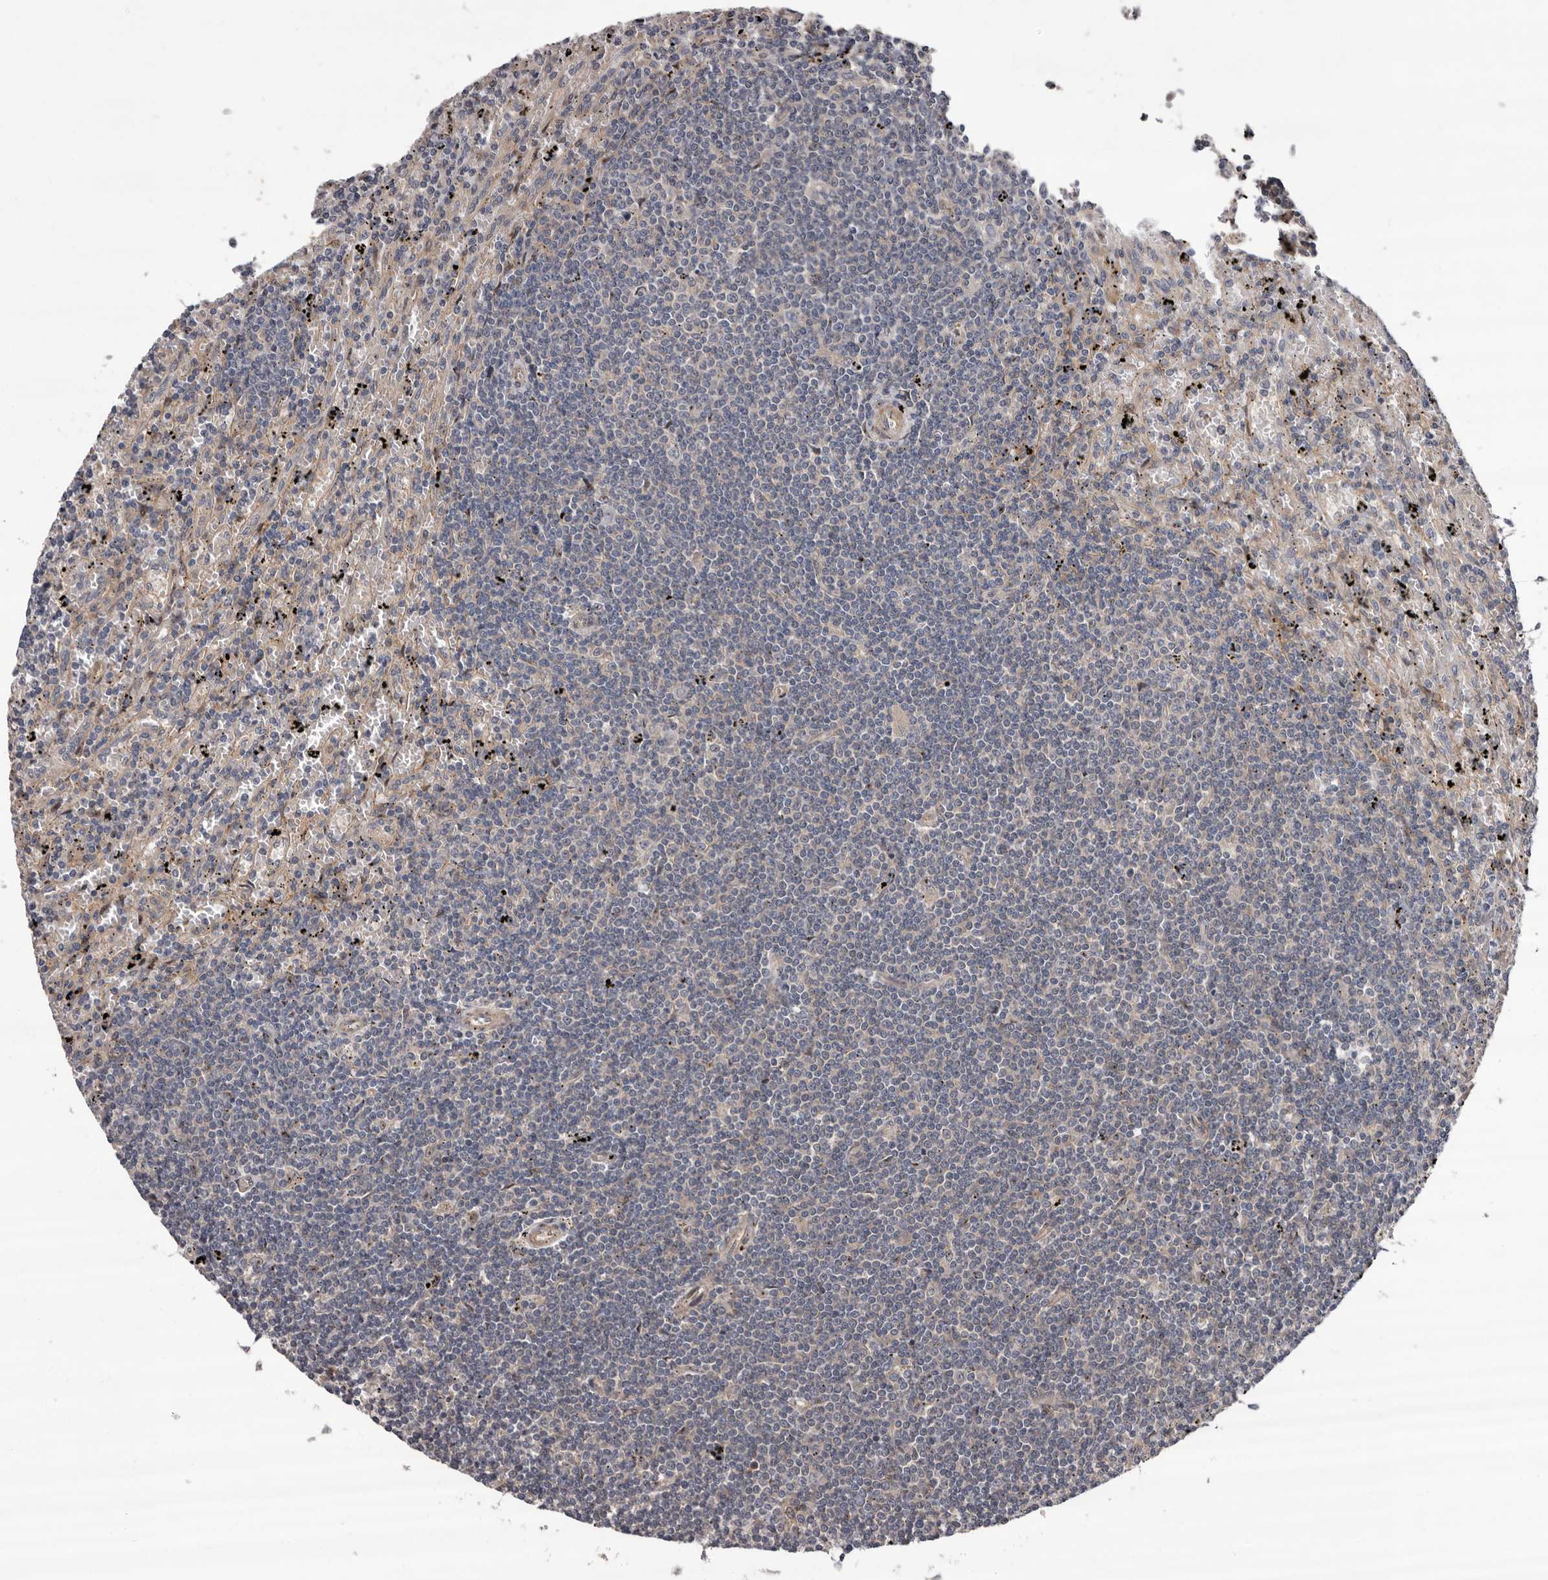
{"staining": {"intensity": "negative", "quantity": "none", "location": "none"}, "tissue": "lymphoma", "cell_type": "Tumor cells", "image_type": "cancer", "snomed": [{"axis": "morphology", "description": "Malignant lymphoma, non-Hodgkin's type, Low grade"}, {"axis": "topography", "description": "Spleen"}], "caption": "This photomicrograph is of low-grade malignant lymphoma, non-Hodgkin's type stained with IHC to label a protein in brown with the nuclei are counter-stained blue. There is no staining in tumor cells. (DAB immunohistochemistry, high magnification).", "gene": "PRKD1", "patient": {"sex": "male", "age": 76}}